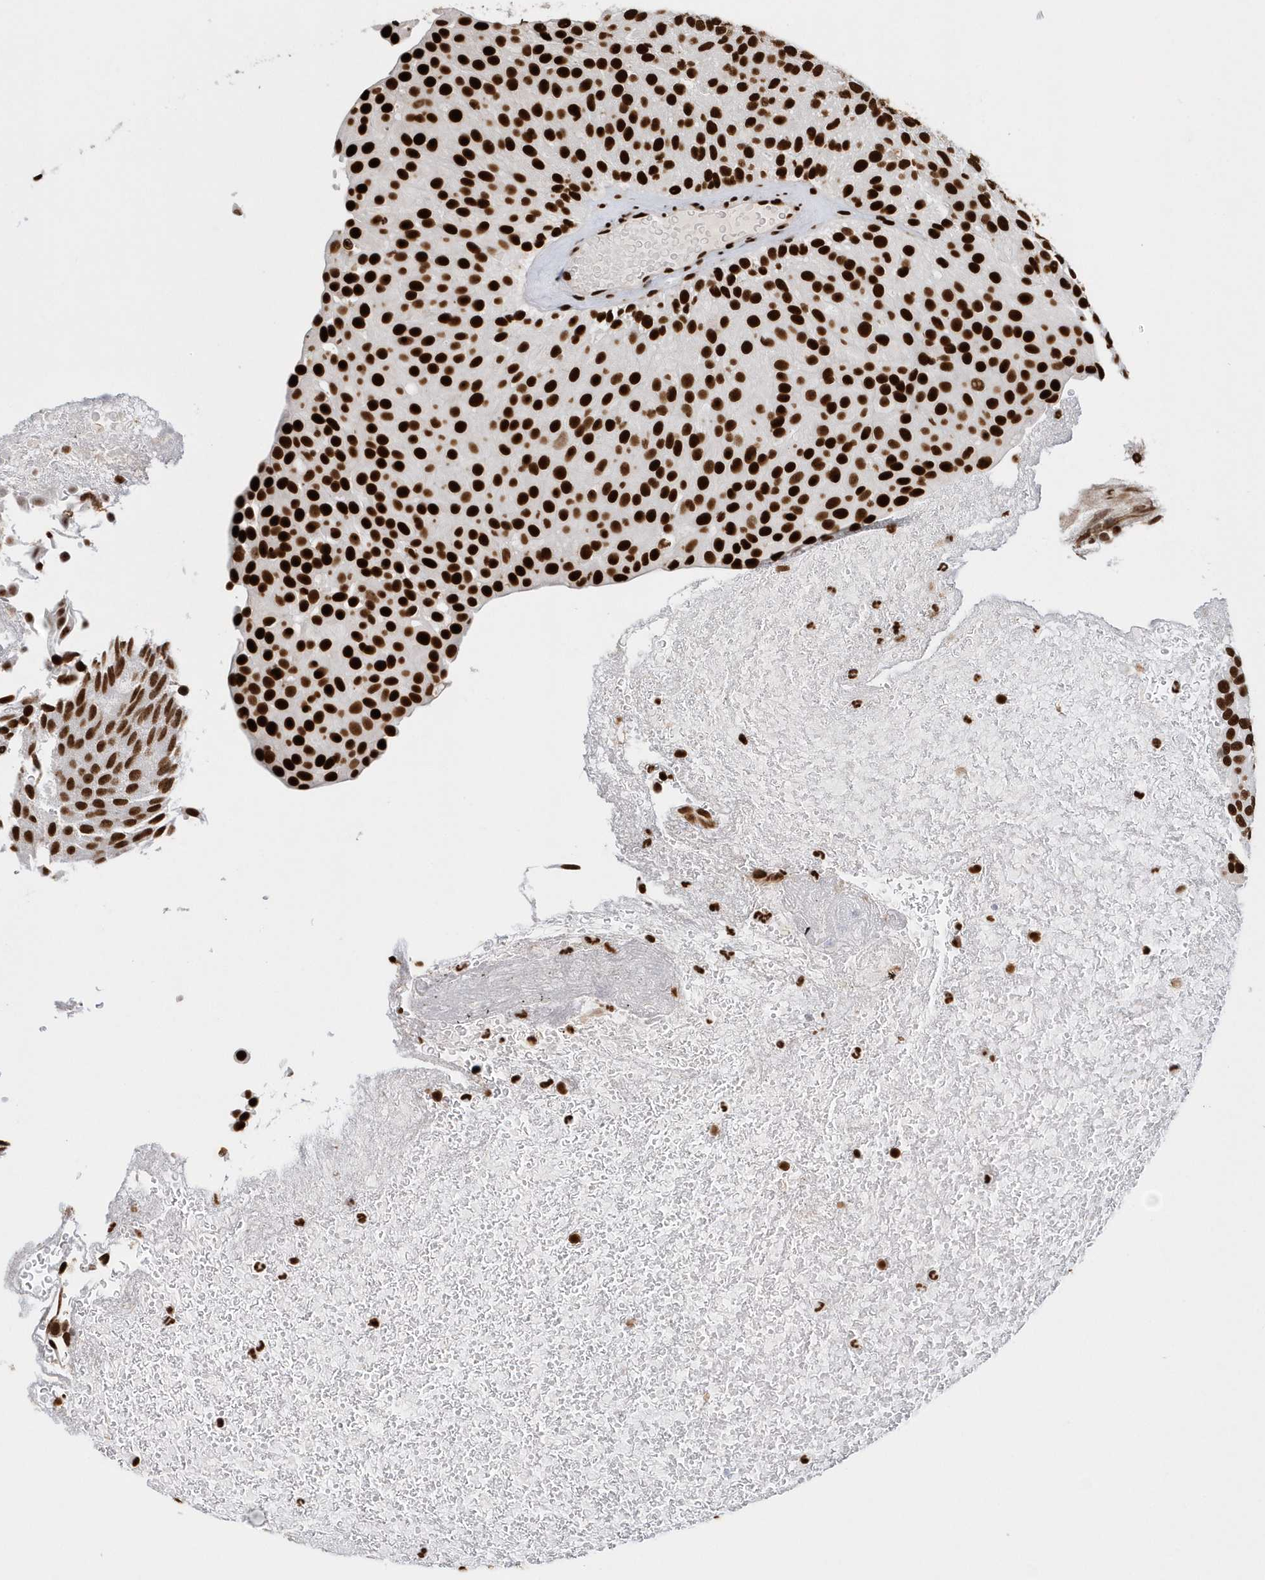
{"staining": {"intensity": "strong", "quantity": ">75%", "location": "nuclear"}, "tissue": "urothelial cancer", "cell_type": "Tumor cells", "image_type": "cancer", "snomed": [{"axis": "morphology", "description": "Urothelial carcinoma, Low grade"}, {"axis": "topography", "description": "Urinary bladder"}], "caption": "Human low-grade urothelial carcinoma stained with a brown dye exhibits strong nuclear positive expression in approximately >75% of tumor cells.", "gene": "SUMO2", "patient": {"sex": "male", "age": 78}}